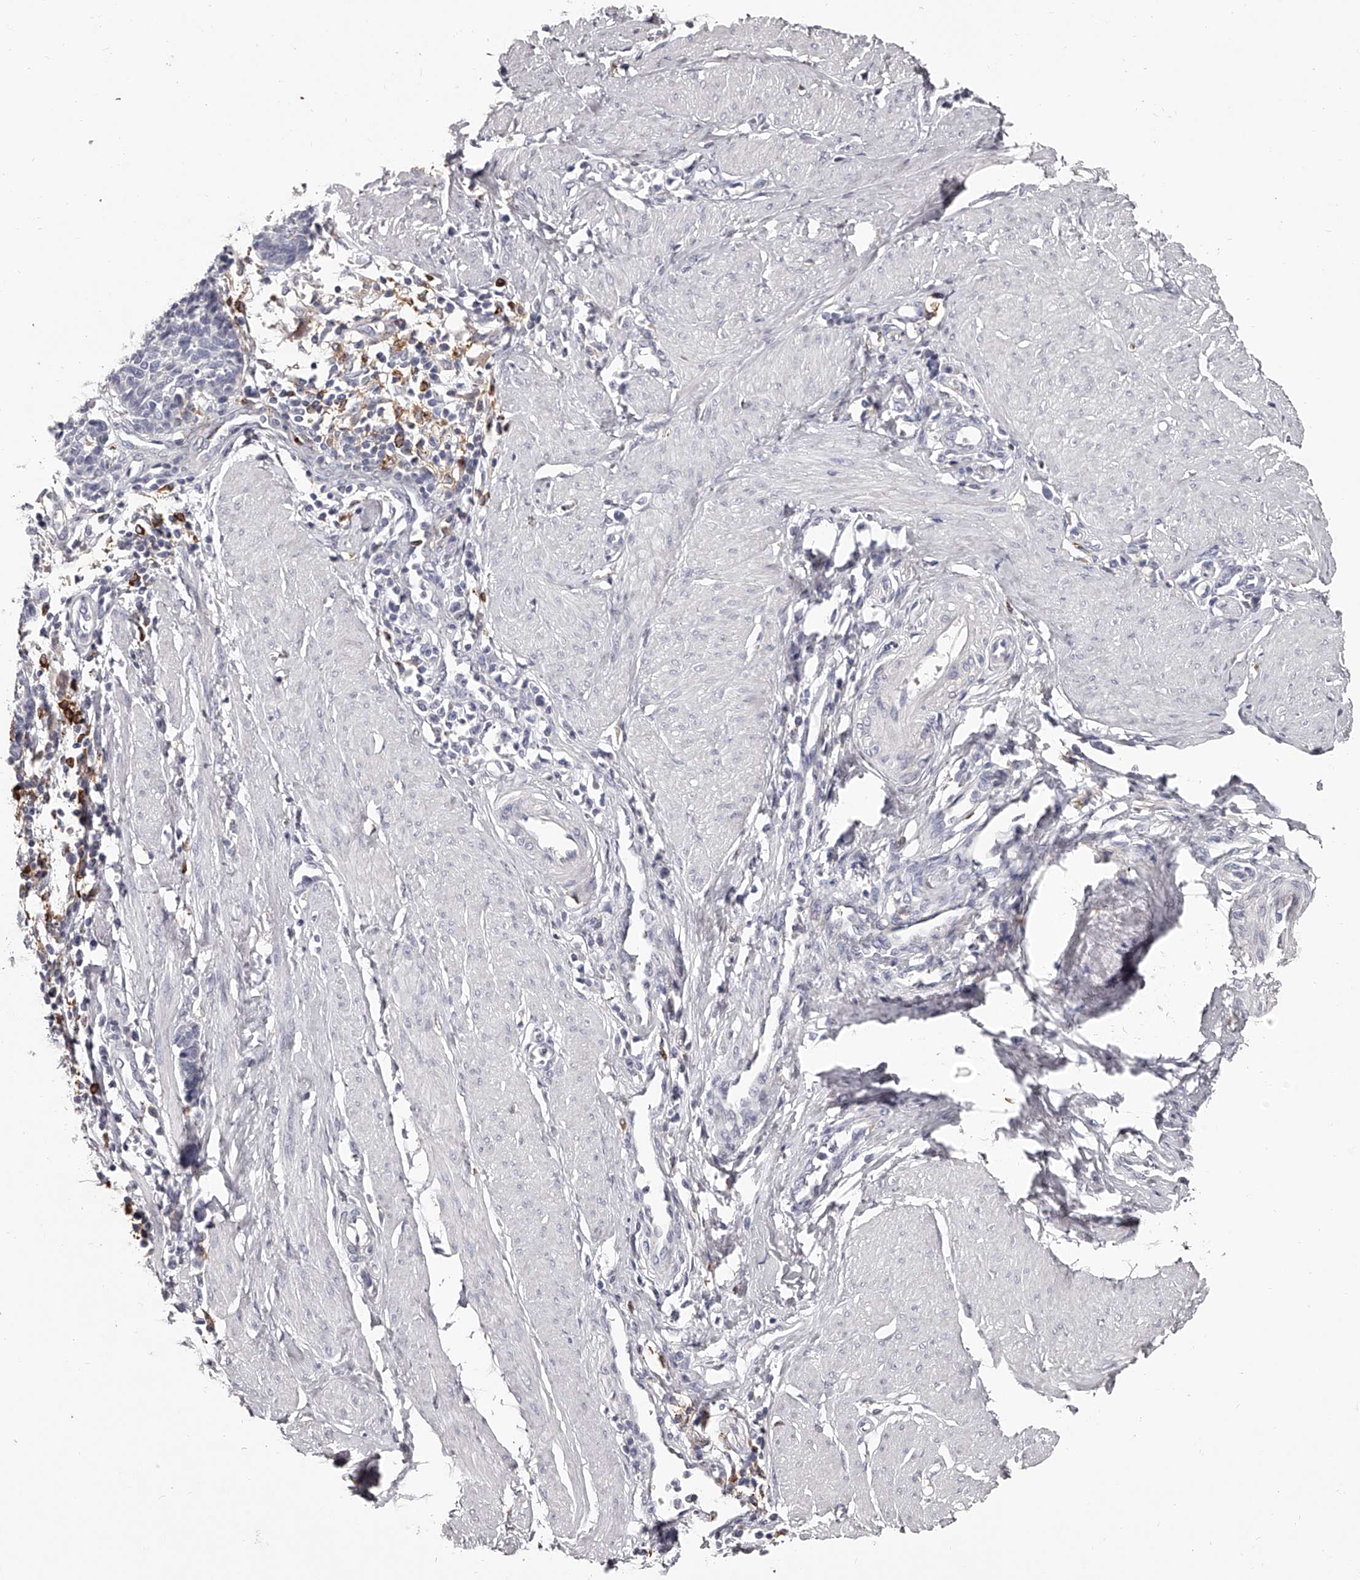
{"staining": {"intensity": "negative", "quantity": "none", "location": "none"}, "tissue": "cervical cancer", "cell_type": "Tumor cells", "image_type": "cancer", "snomed": [{"axis": "morphology", "description": "Normal tissue, NOS"}, {"axis": "morphology", "description": "Squamous cell carcinoma, NOS"}, {"axis": "topography", "description": "Cervix"}], "caption": "A photomicrograph of human cervical cancer (squamous cell carcinoma) is negative for staining in tumor cells.", "gene": "PACSIN1", "patient": {"sex": "female", "age": 35}}